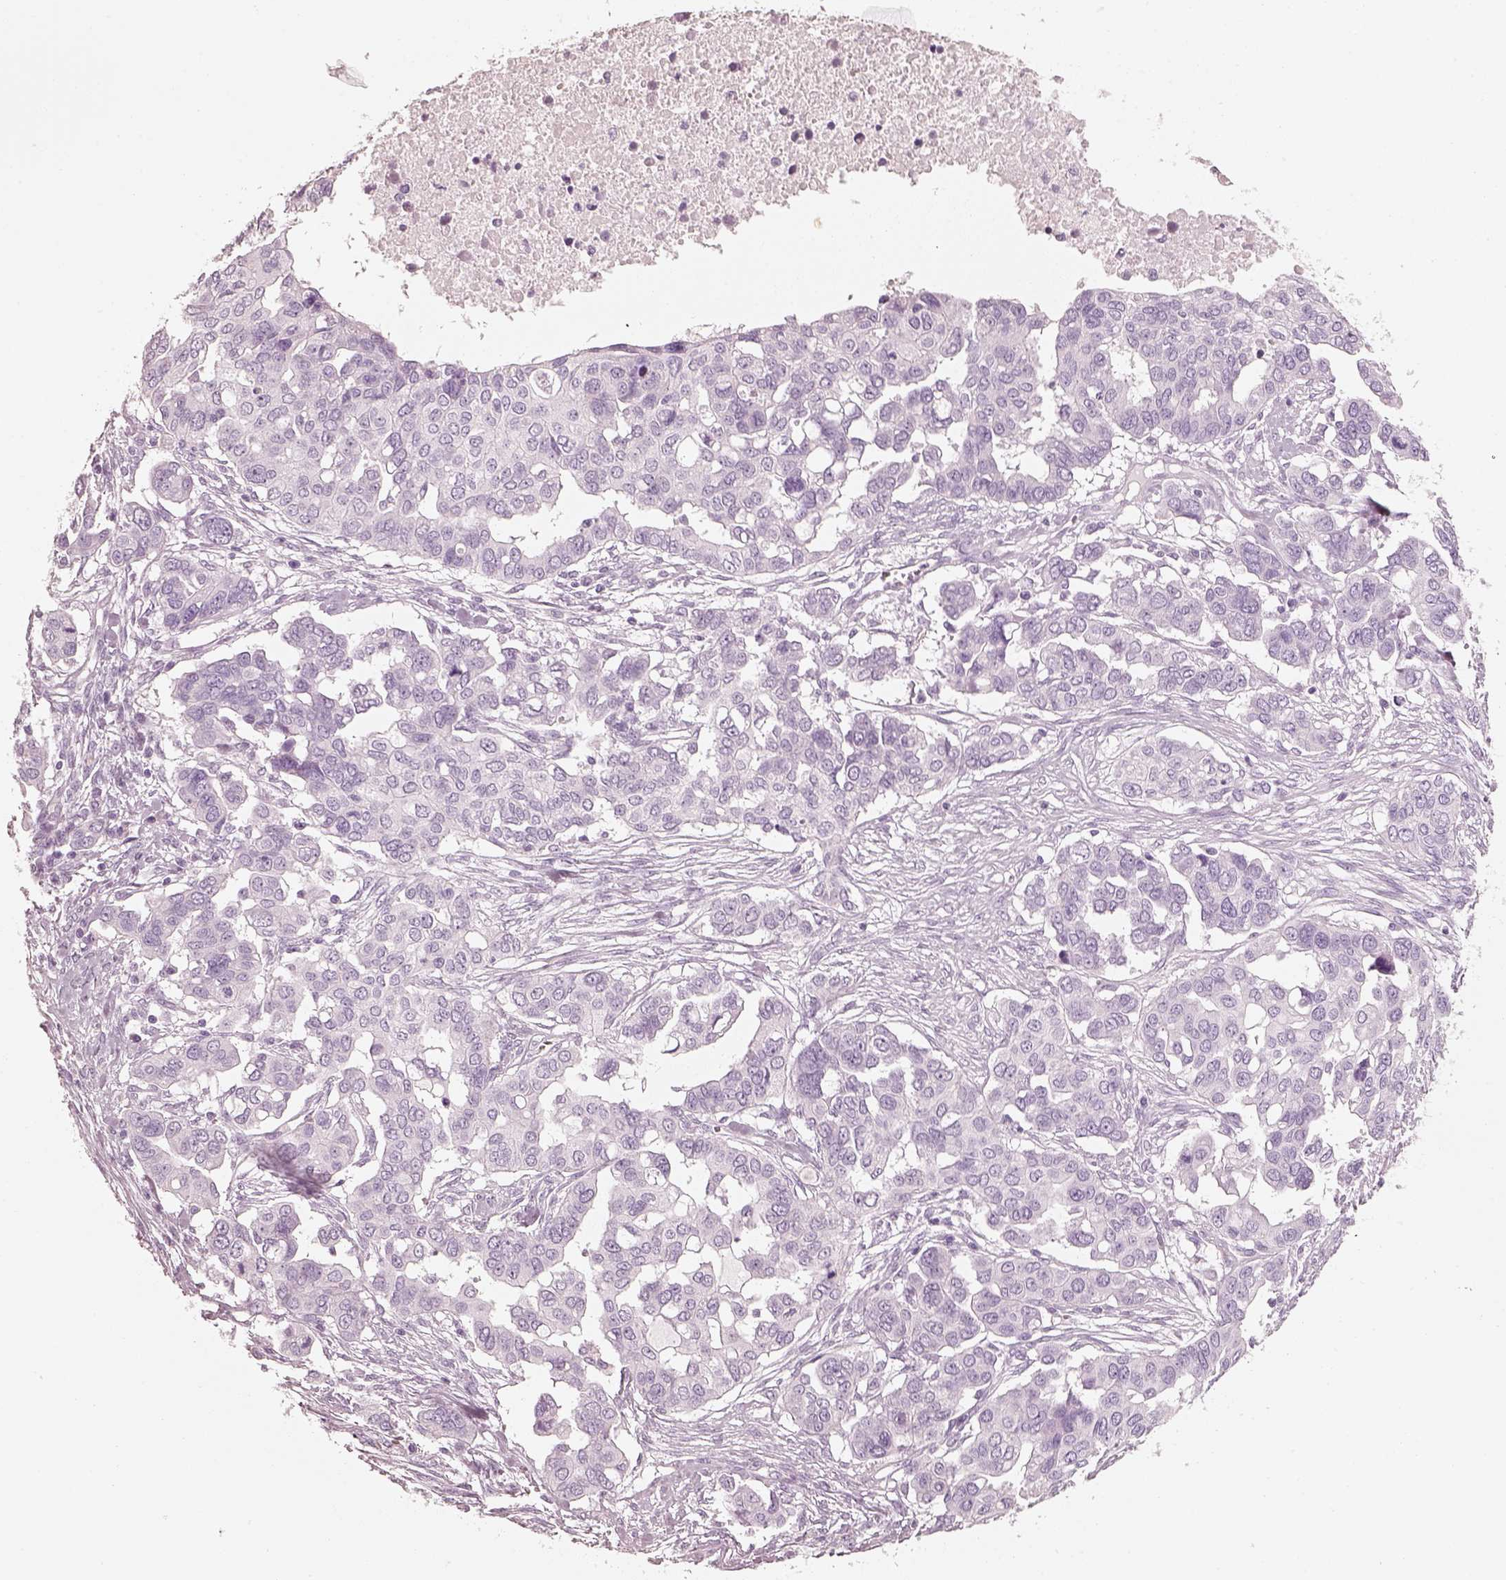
{"staining": {"intensity": "negative", "quantity": "none", "location": "none"}, "tissue": "ovarian cancer", "cell_type": "Tumor cells", "image_type": "cancer", "snomed": [{"axis": "morphology", "description": "Carcinoma, endometroid"}, {"axis": "topography", "description": "Ovary"}], "caption": "This is a histopathology image of immunohistochemistry (IHC) staining of endometroid carcinoma (ovarian), which shows no staining in tumor cells.", "gene": "R3HDML", "patient": {"sex": "female", "age": 78}}